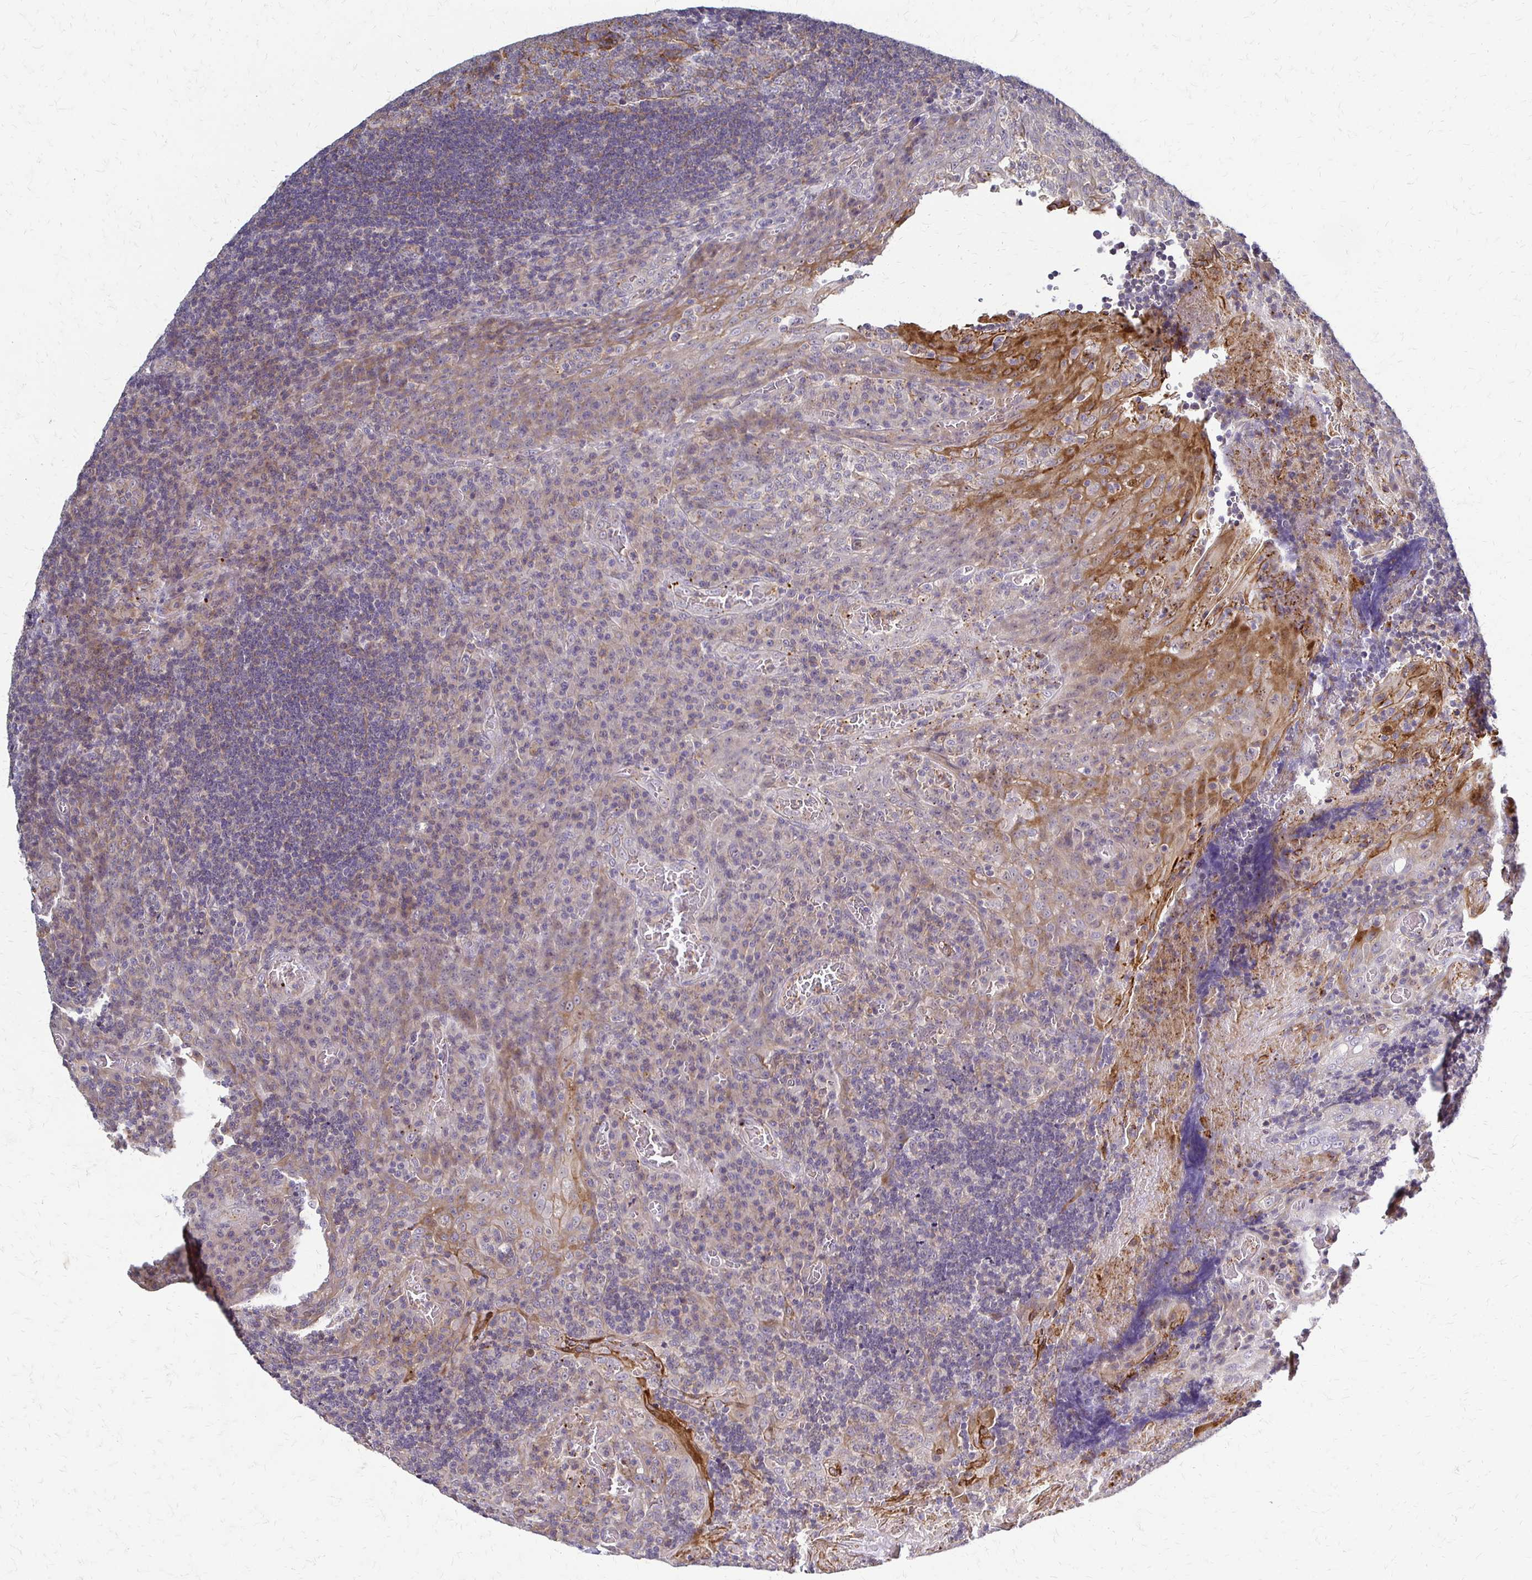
{"staining": {"intensity": "negative", "quantity": "none", "location": "none"}, "tissue": "tonsil", "cell_type": "Germinal center cells", "image_type": "normal", "snomed": [{"axis": "morphology", "description": "Normal tissue, NOS"}, {"axis": "topography", "description": "Tonsil"}], "caption": "Germinal center cells show no significant expression in benign tonsil. (Stains: DAB (3,3'-diaminobenzidine) immunohistochemistry with hematoxylin counter stain, Microscopy: brightfield microscopy at high magnification).", "gene": "SLC9A9", "patient": {"sex": "male", "age": 17}}